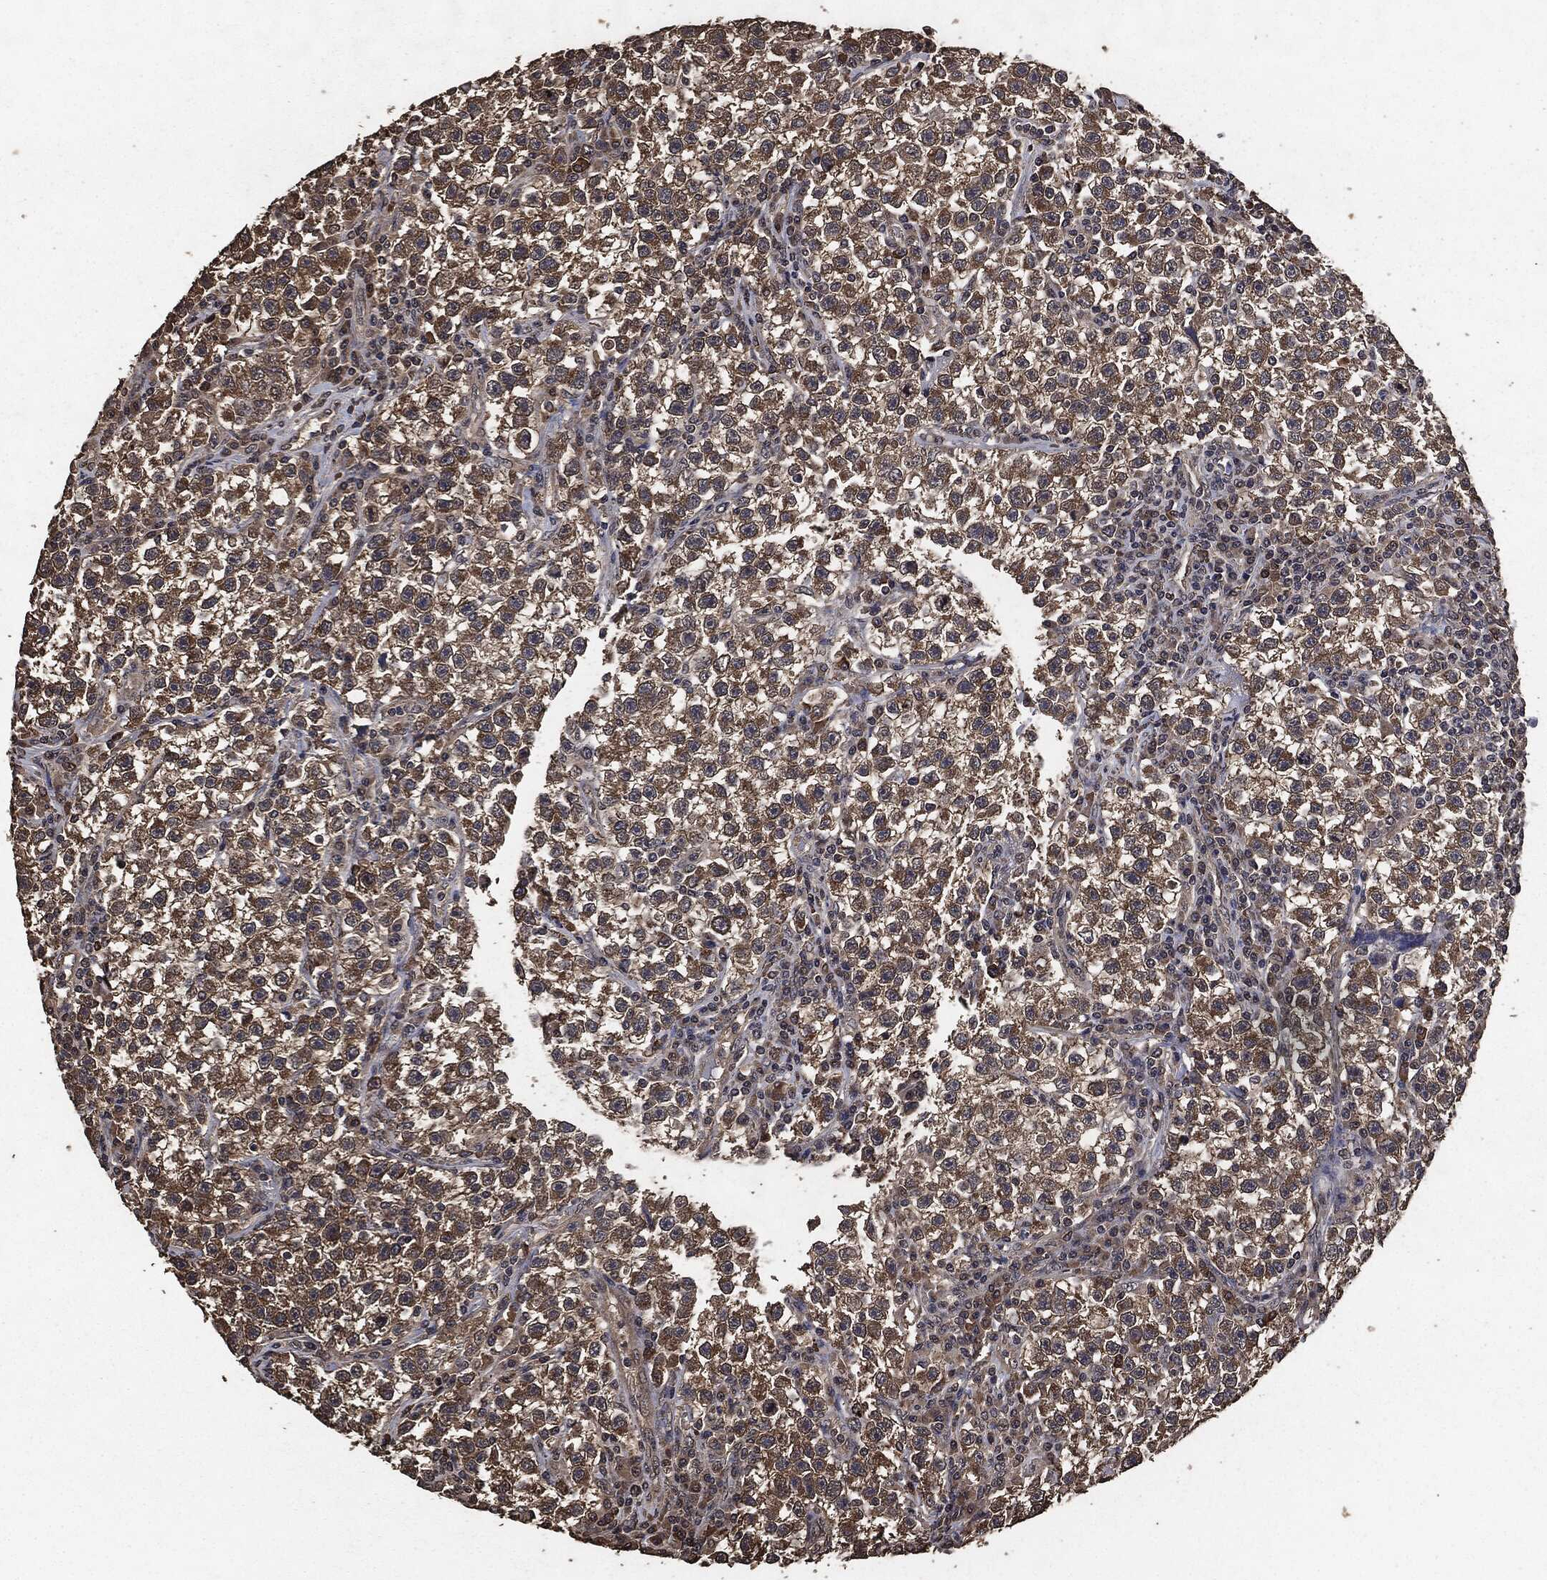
{"staining": {"intensity": "moderate", "quantity": "25%-75%", "location": "cytoplasmic/membranous"}, "tissue": "testis cancer", "cell_type": "Tumor cells", "image_type": "cancer", "snomed": [{"axis": "morphology", "description": "Seminoma, NOS"}, {"axis": "topography", "description": "Testis"}], "caption": "Moderate cytoplasmic/membranous expression is identified in approximately 25%-75% of tumor cells in testis seminoma.", "gene": "AKT1S1", "patient": {"sex": "male", "age": 22}}